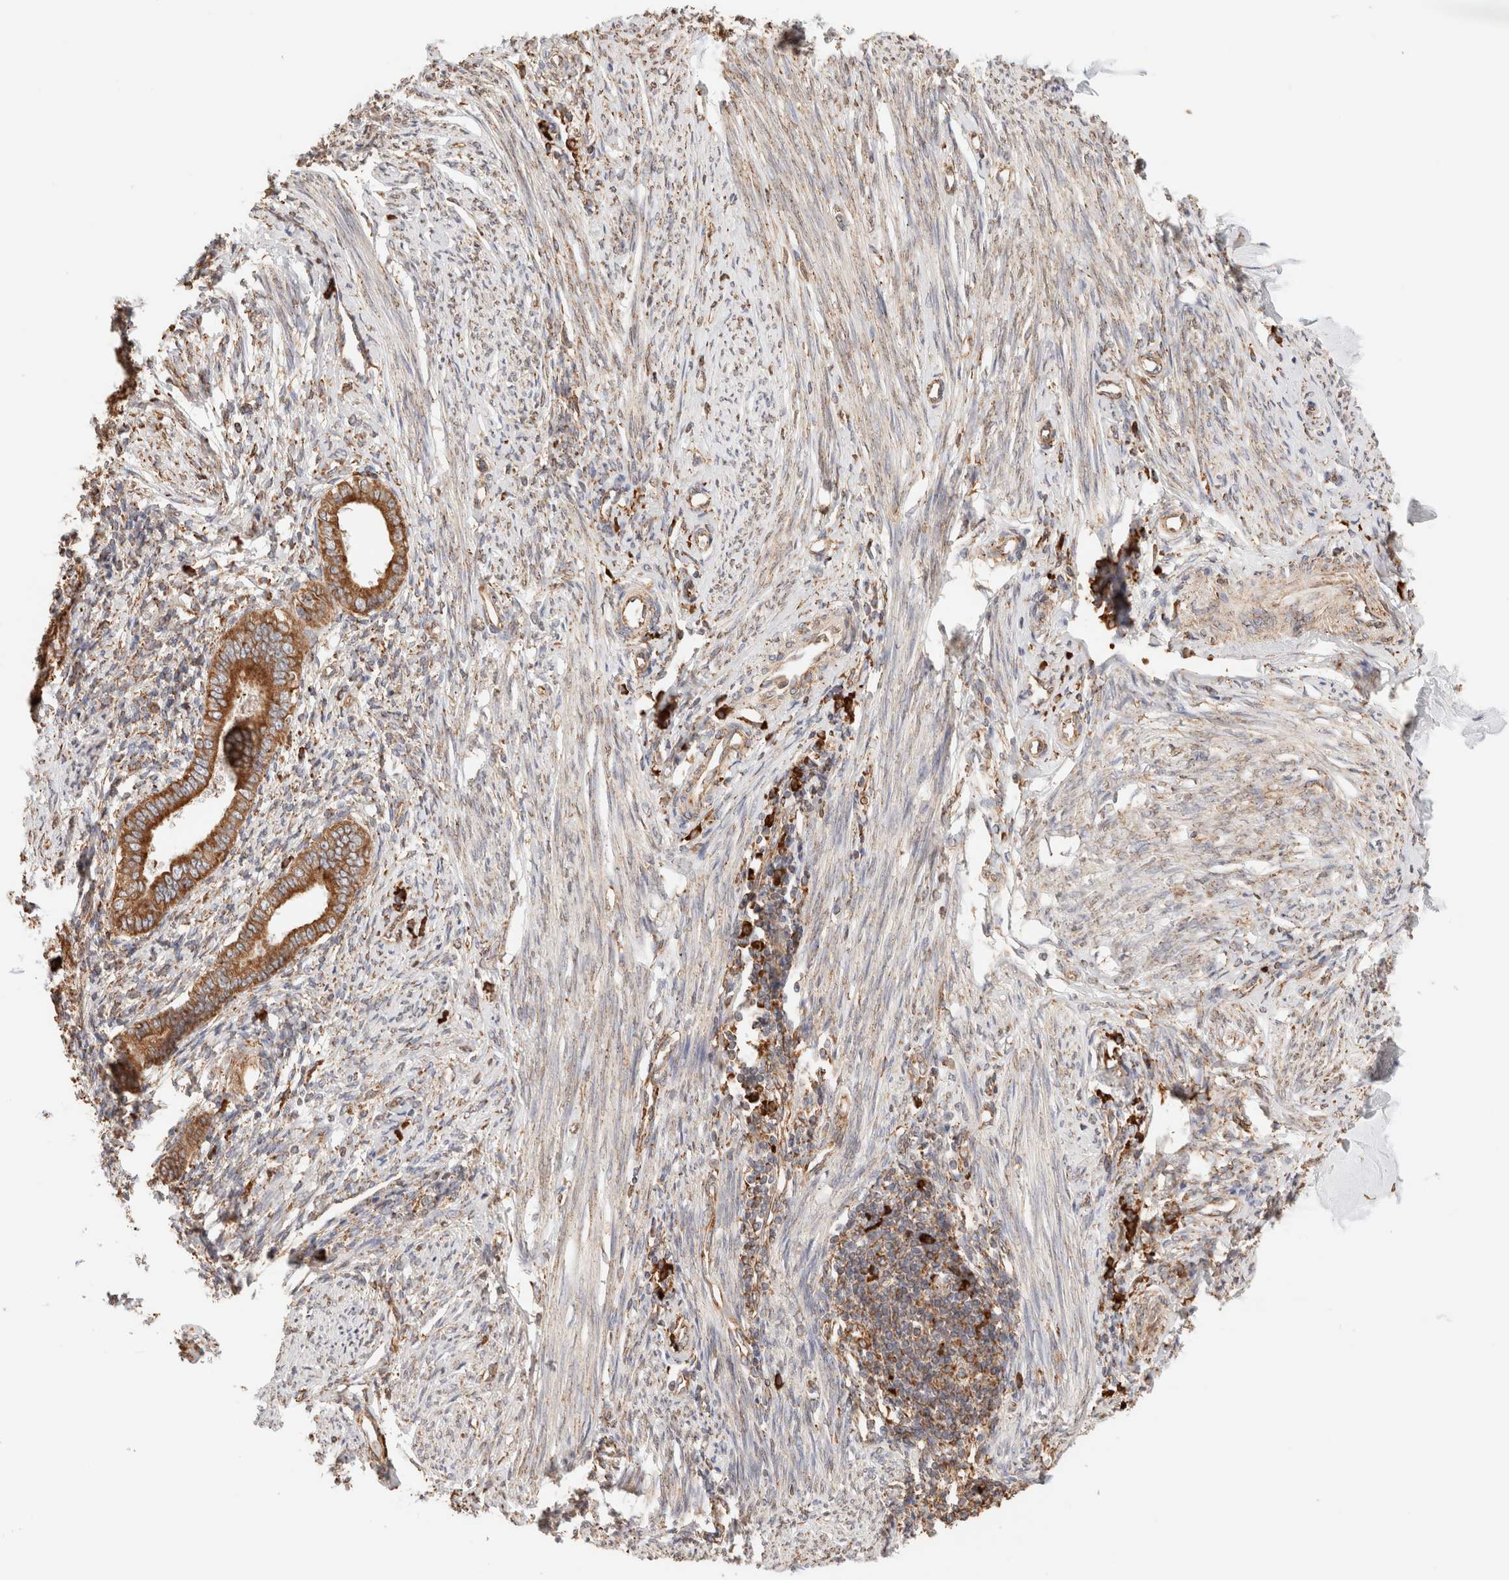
{"staining": {"intensity": "moderate", "quantity": "25%-75%", "location": "cytoplasmic/membranous"}, "tissue": "endometrium", "cell_type": "Cells in endometrial stroma", "image_type": "normal", "snomed": [{"axis": "morphology", "description": "Normal tissue, NOS"}, {"axis": "topography", "description": "Endometrium"}], "caption": "Immunohistochemical staining of unremarkable endometrium demonstrates 25%-75% levels of moderate cytoplasmic/membranous protein expression in approximately 25%-75% of cells in endometrial stroma. (DAB = brown stain, brightfield microscopy at high magnification).", "gene": "FER", "patient": {"sex": "female", "age": 56}}